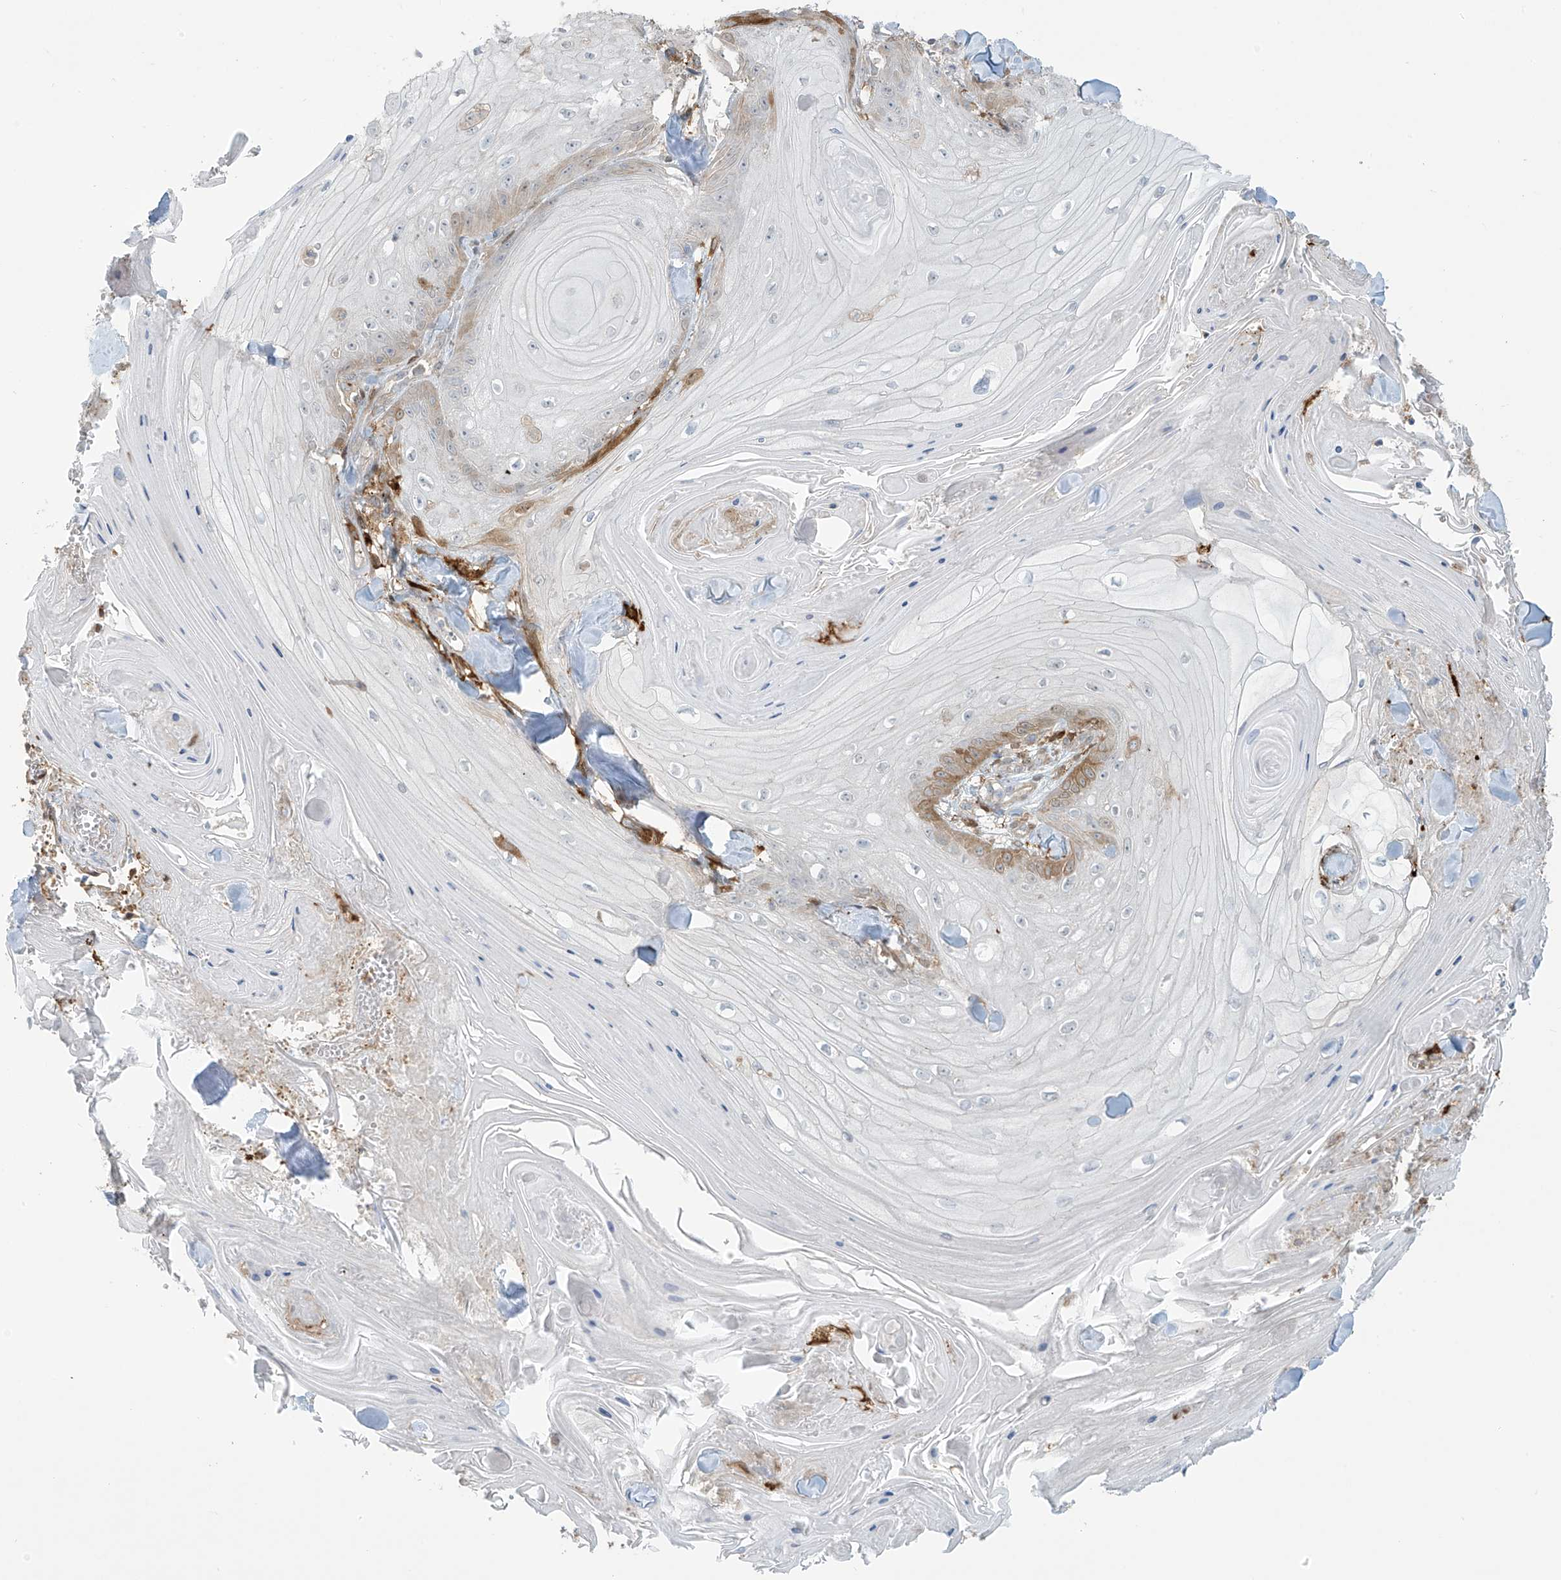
{"staining": {"intensity": "moderate", "quantity": "<25%", "location": "cytoplasmic/membranous"}, "tissue": "skin cancer", "cell_type": "Tumor cells", "image_type": "cancer", "snomed": [{"axis": "morphology", "description": "Squamous cell carcinoma, NOS"}, {"axis": "topography", "description": "Skin"}], "caption": "The image demonstrates immunohistochemical staining of skin cancer. There is moderate cytoplasmic/membranous positivity is seen in about <25% of tumor cells.", "gene": "TAGAP", "patient": {"sex": "male", "age": 74}}